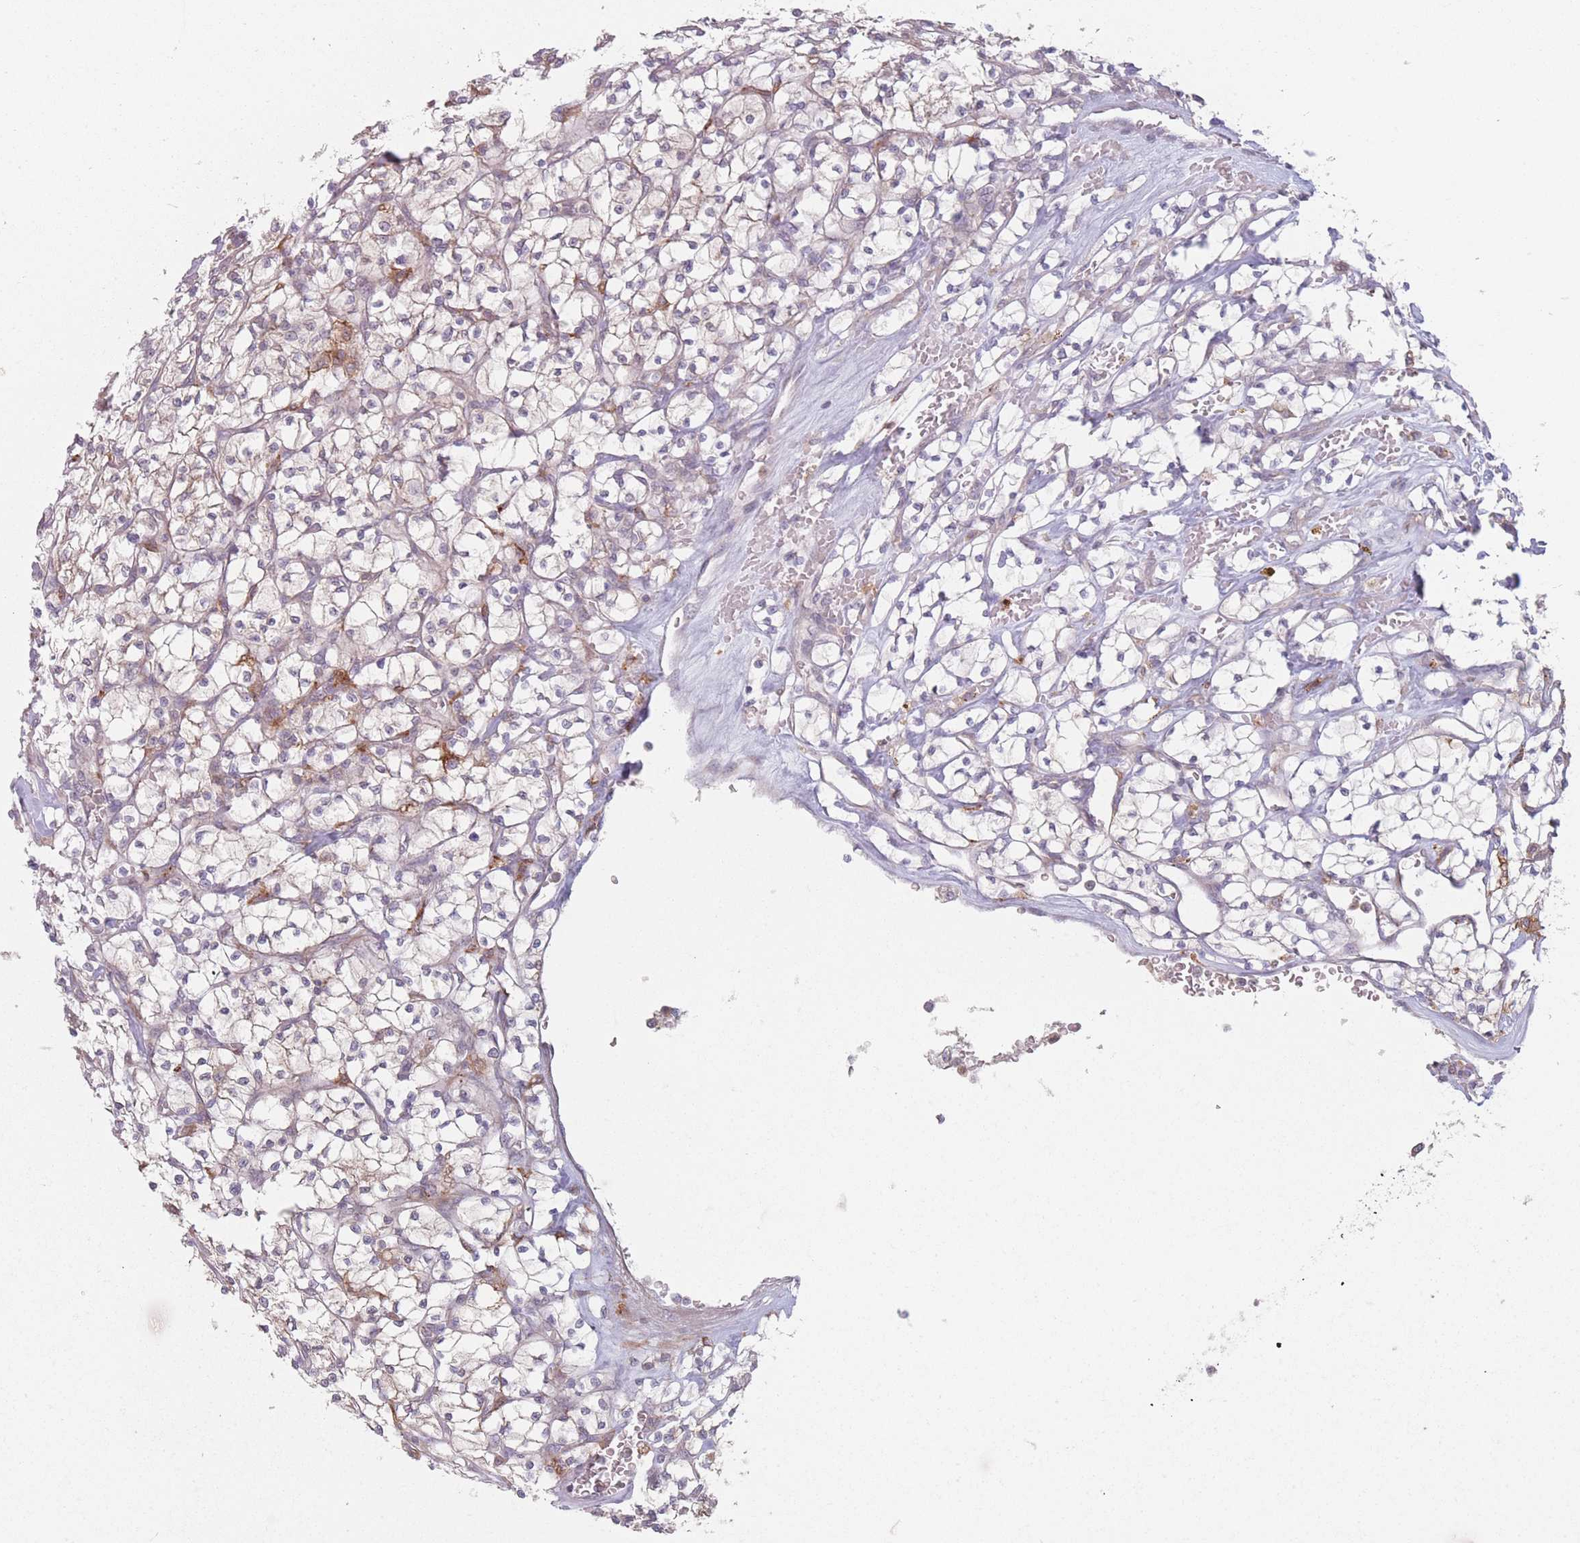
{"staining": {"intensity": "negative", "quantity": "none", "location": "none"}, "tissue": "renal cancer", "cell_type": "Tumor cells", "image_type": "cancer", "snomed": [{"axis": "morphology", "description": "Adenocarcinoma, NOS"}, {"axis": "topography", "description": "Kidney"}], "caption": "Immunohistochemistry of human adenocarcinoma (renal) shows no positivity in tumor cells. Brightfield microscopy of IHC stained with DAB (brown) and hematoxylin (blue), captured at high magnification.", "gene": "PPM1A", "patient": {"sex": "female", "age": 64}}